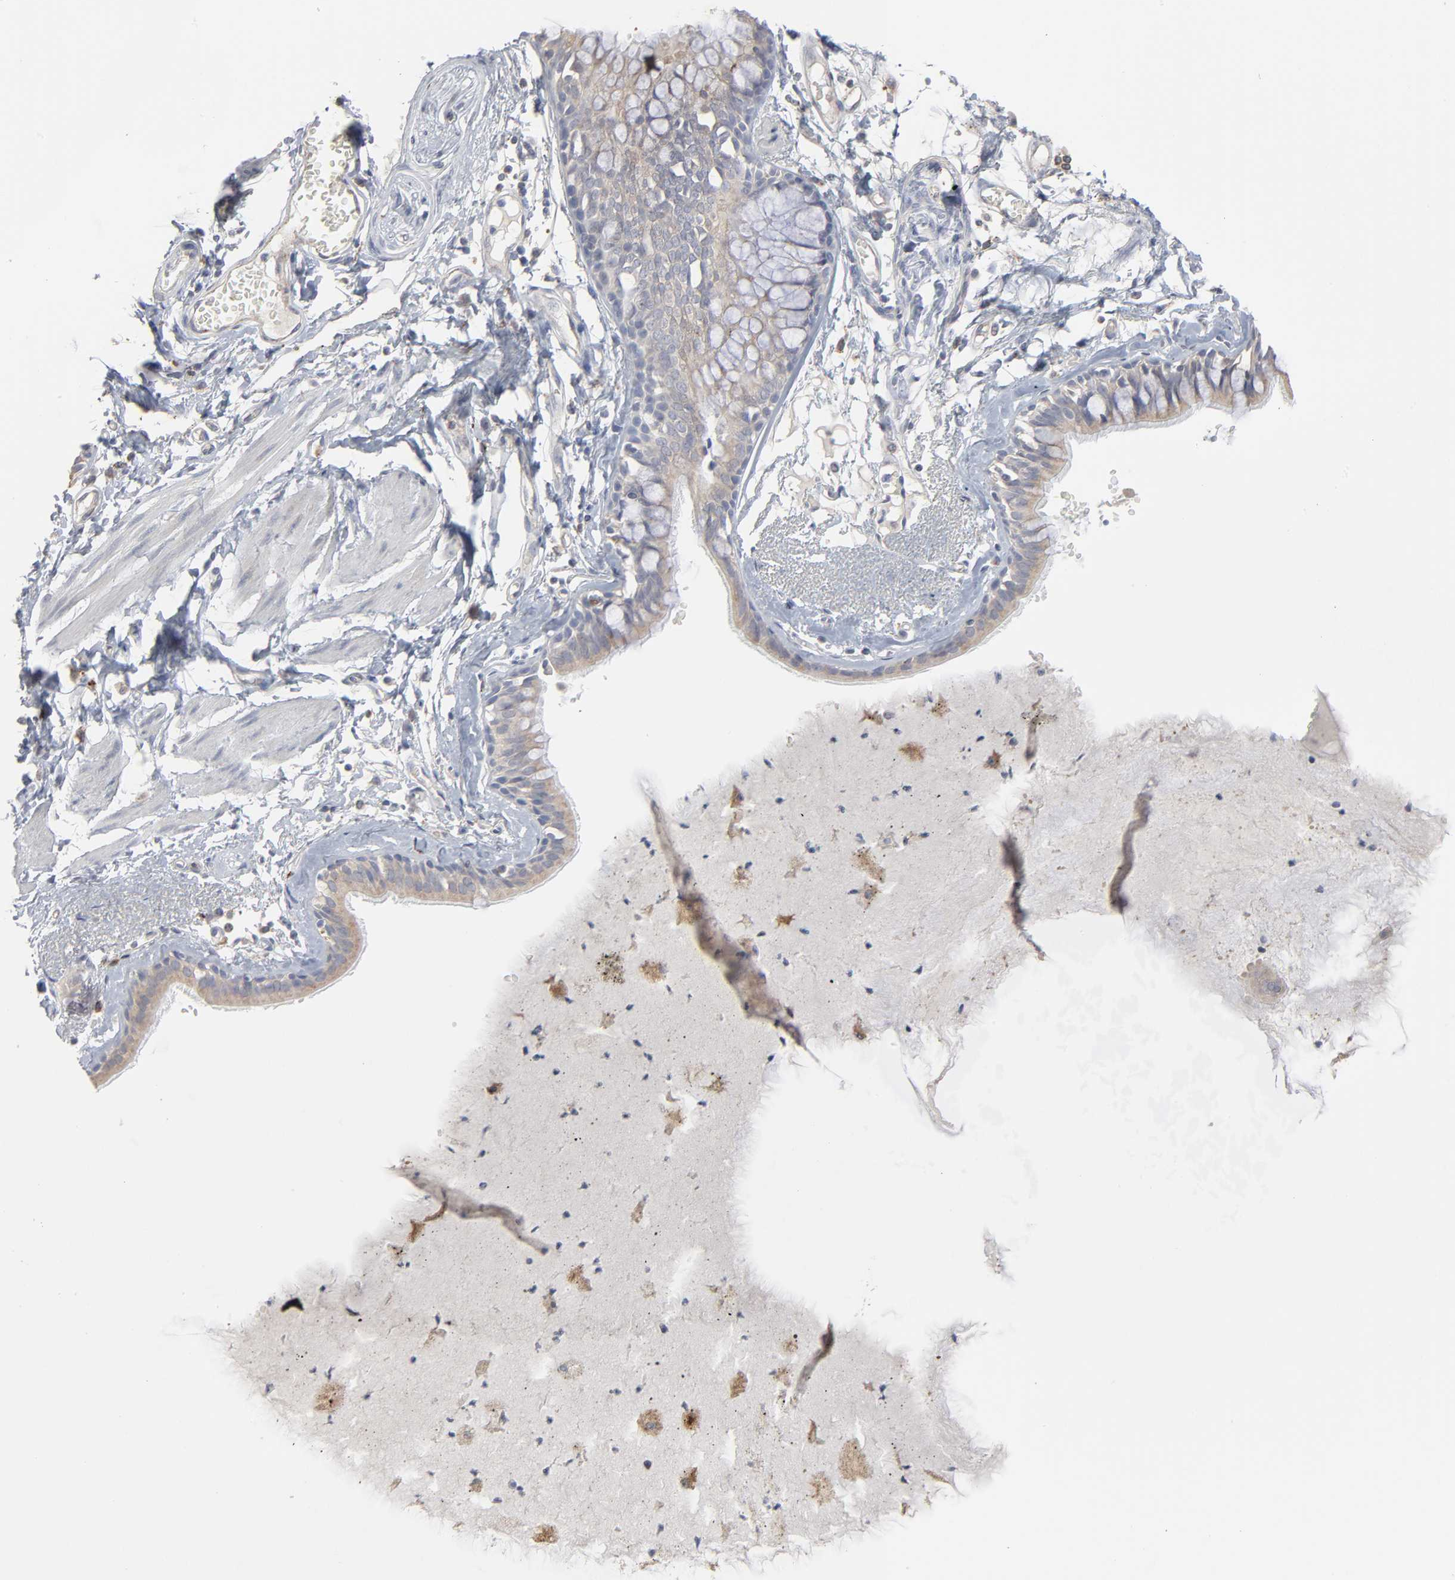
{"staining": {"intensity": "weak", "quantity": ">75%", "location": "cytoplasmic/membranous"}, "tissue": "bronchus", "cell_type": "Respiratory epithelial cells", "image_type": "normal", "snomed": [{"axis": "morphology", "description": "Normal tissue, NOS"}, {"axis": "topography", "description": "Bronchus"}, {"axis": "topography", "description": "Lung"}], "caption": "Weak cytoplasmic/membranous positivity is appreciated in approximately >75% of respiratory epithelial cells in unremarkable bronchus. (DAB (3,3'-diaminobenzidine) IHC, brown staining for protein, blue staining for nuclei).", "gene": "POMT2", "patient": {"sex": "female", "age": 56}}